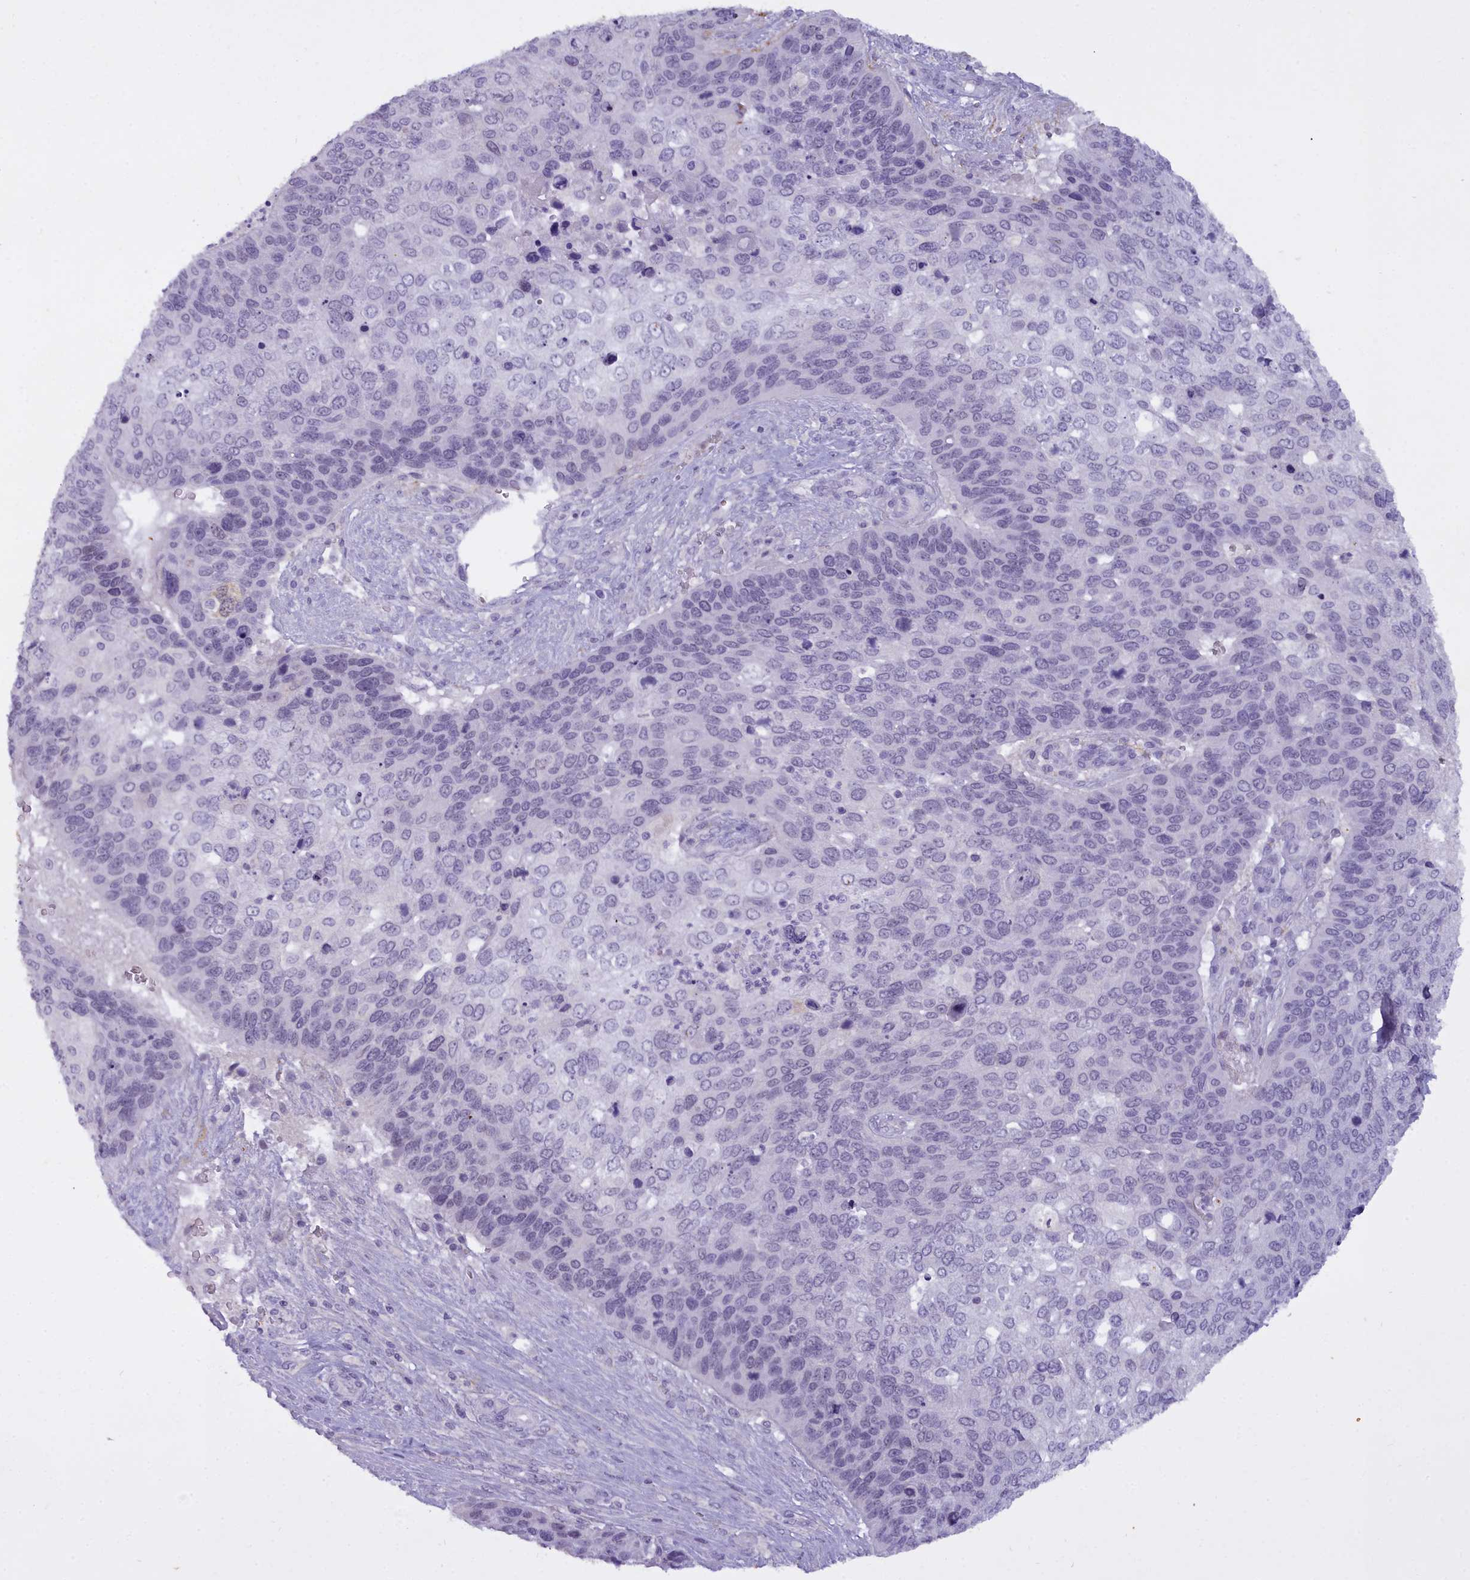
{"staining": {"intensity": "negative", "quantity": "none", "location": "none"}, "tissue": "skin cancer", "cell_type": "Tumor cells", "image_type": "cancer", "snomed": [{"axis": "morphology", "description": "Basal cell carcinoma"}, {"axis": "topography", "description": "Skin"}], "caption": "Skin basal cell carcinoma stained for a protein using IHC reveals no positivity tumor cells.", "gene": "OSTN", "patient": {"sex": "female", "age": 74}}